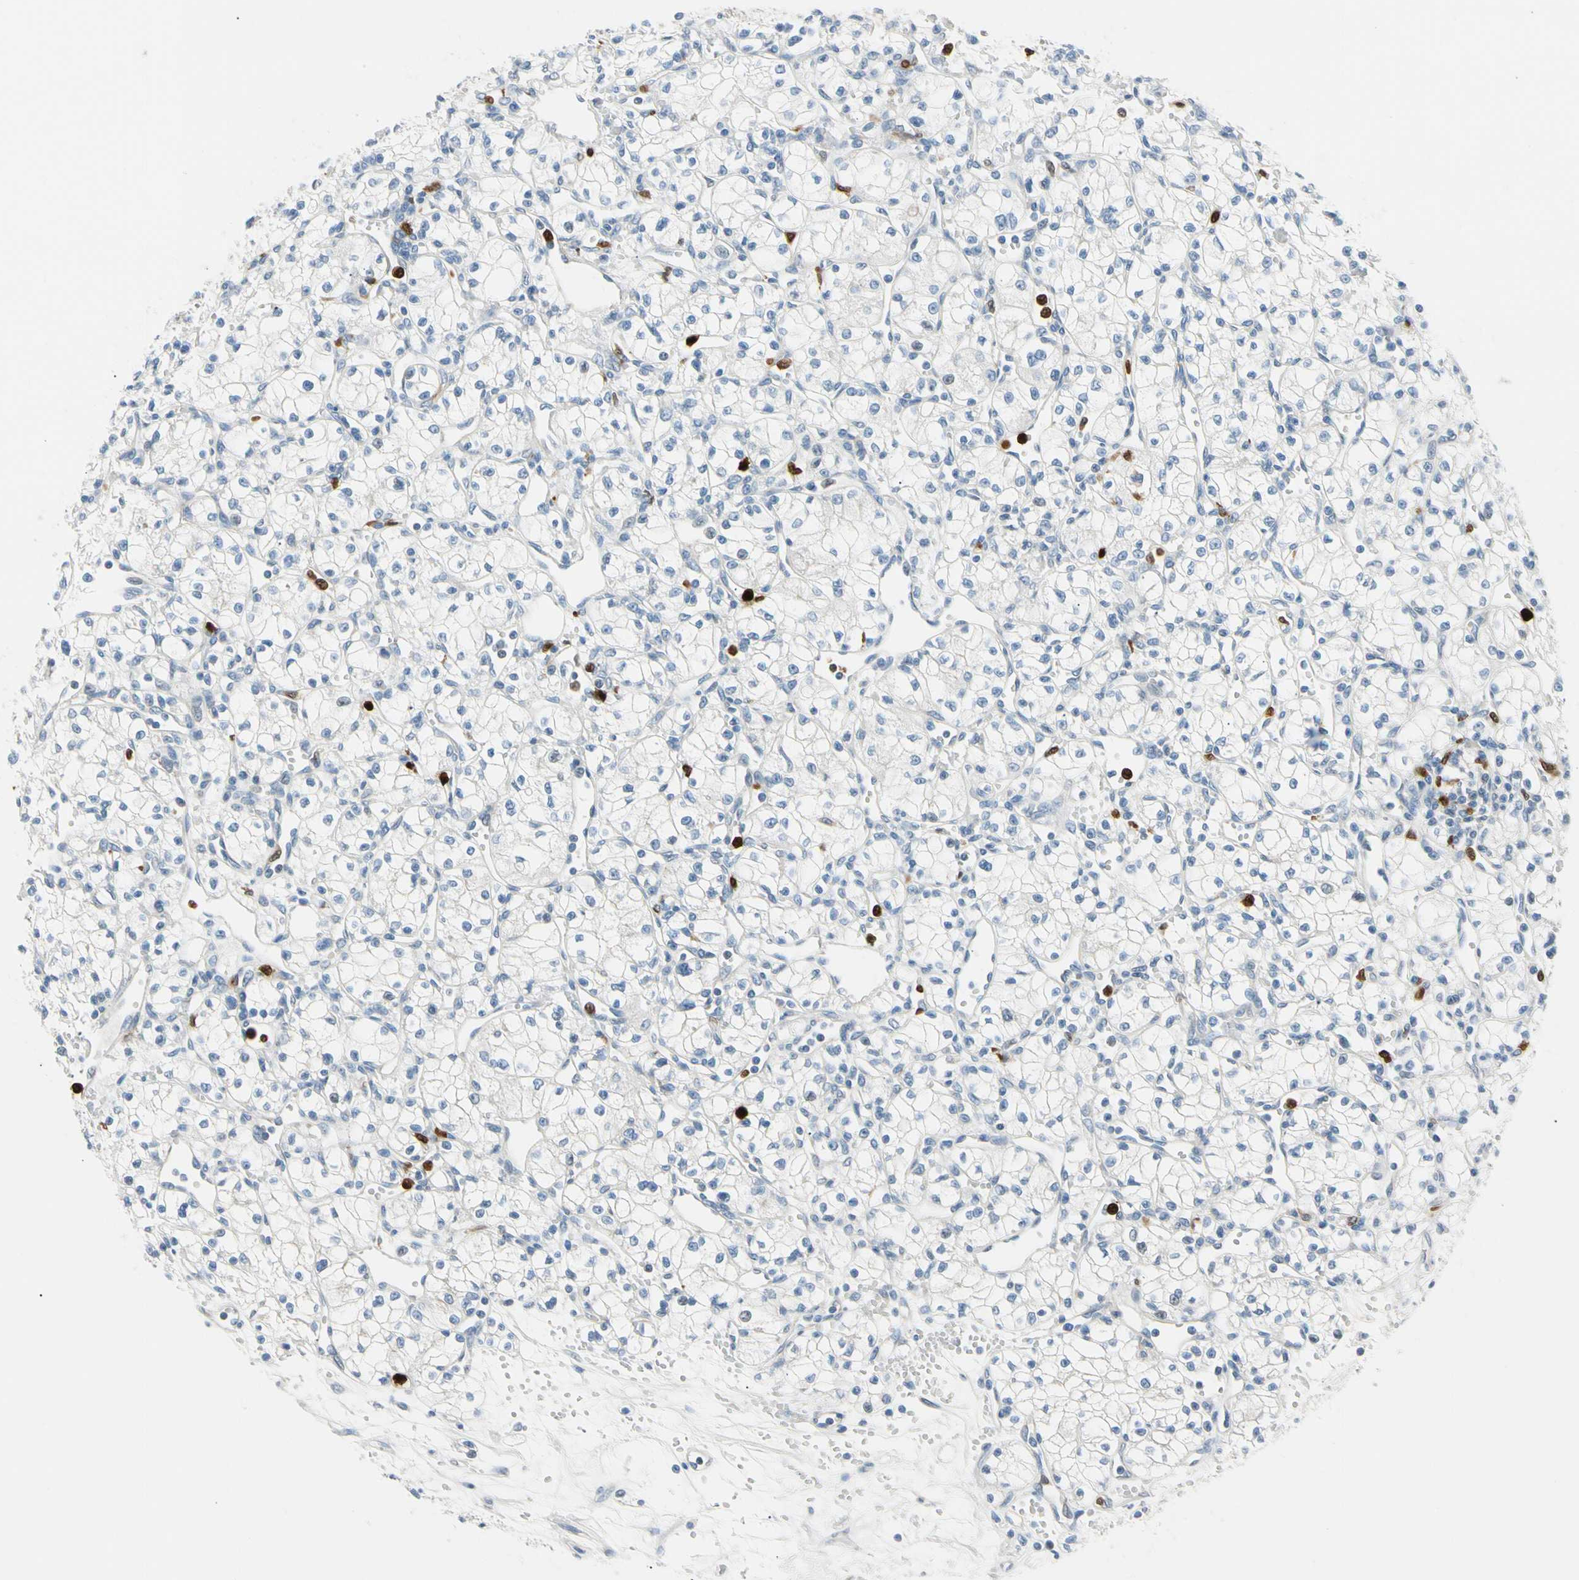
{"staining": {"intensity": "negative", "quantity": "none", "location": "none"}, "tissue": "renal cancer", "cell_type": "Tumor cells", "image_type": "cancer", "snomed": [{"axis": "morphology", "description": "Normal tissue, NOS"}, {"axis": "morphology", "description": "Adenocarcinoma, NOS"}, {"axis": "topography", "description": "Kidney"}], "caption": "Renal cancer (adenocarcinoma) was stained to show a protein in brown. There is no significant staining in tumor cells. The staining was performed using DAB (3,3'-diaminobenzidine) to visualize the protein expression in brown, while the nuclei were stained in blue with hematoxylin (Magnification: 20x).", "gene": "TRAF5", "patient": {"sex": "male", "age": 59}}